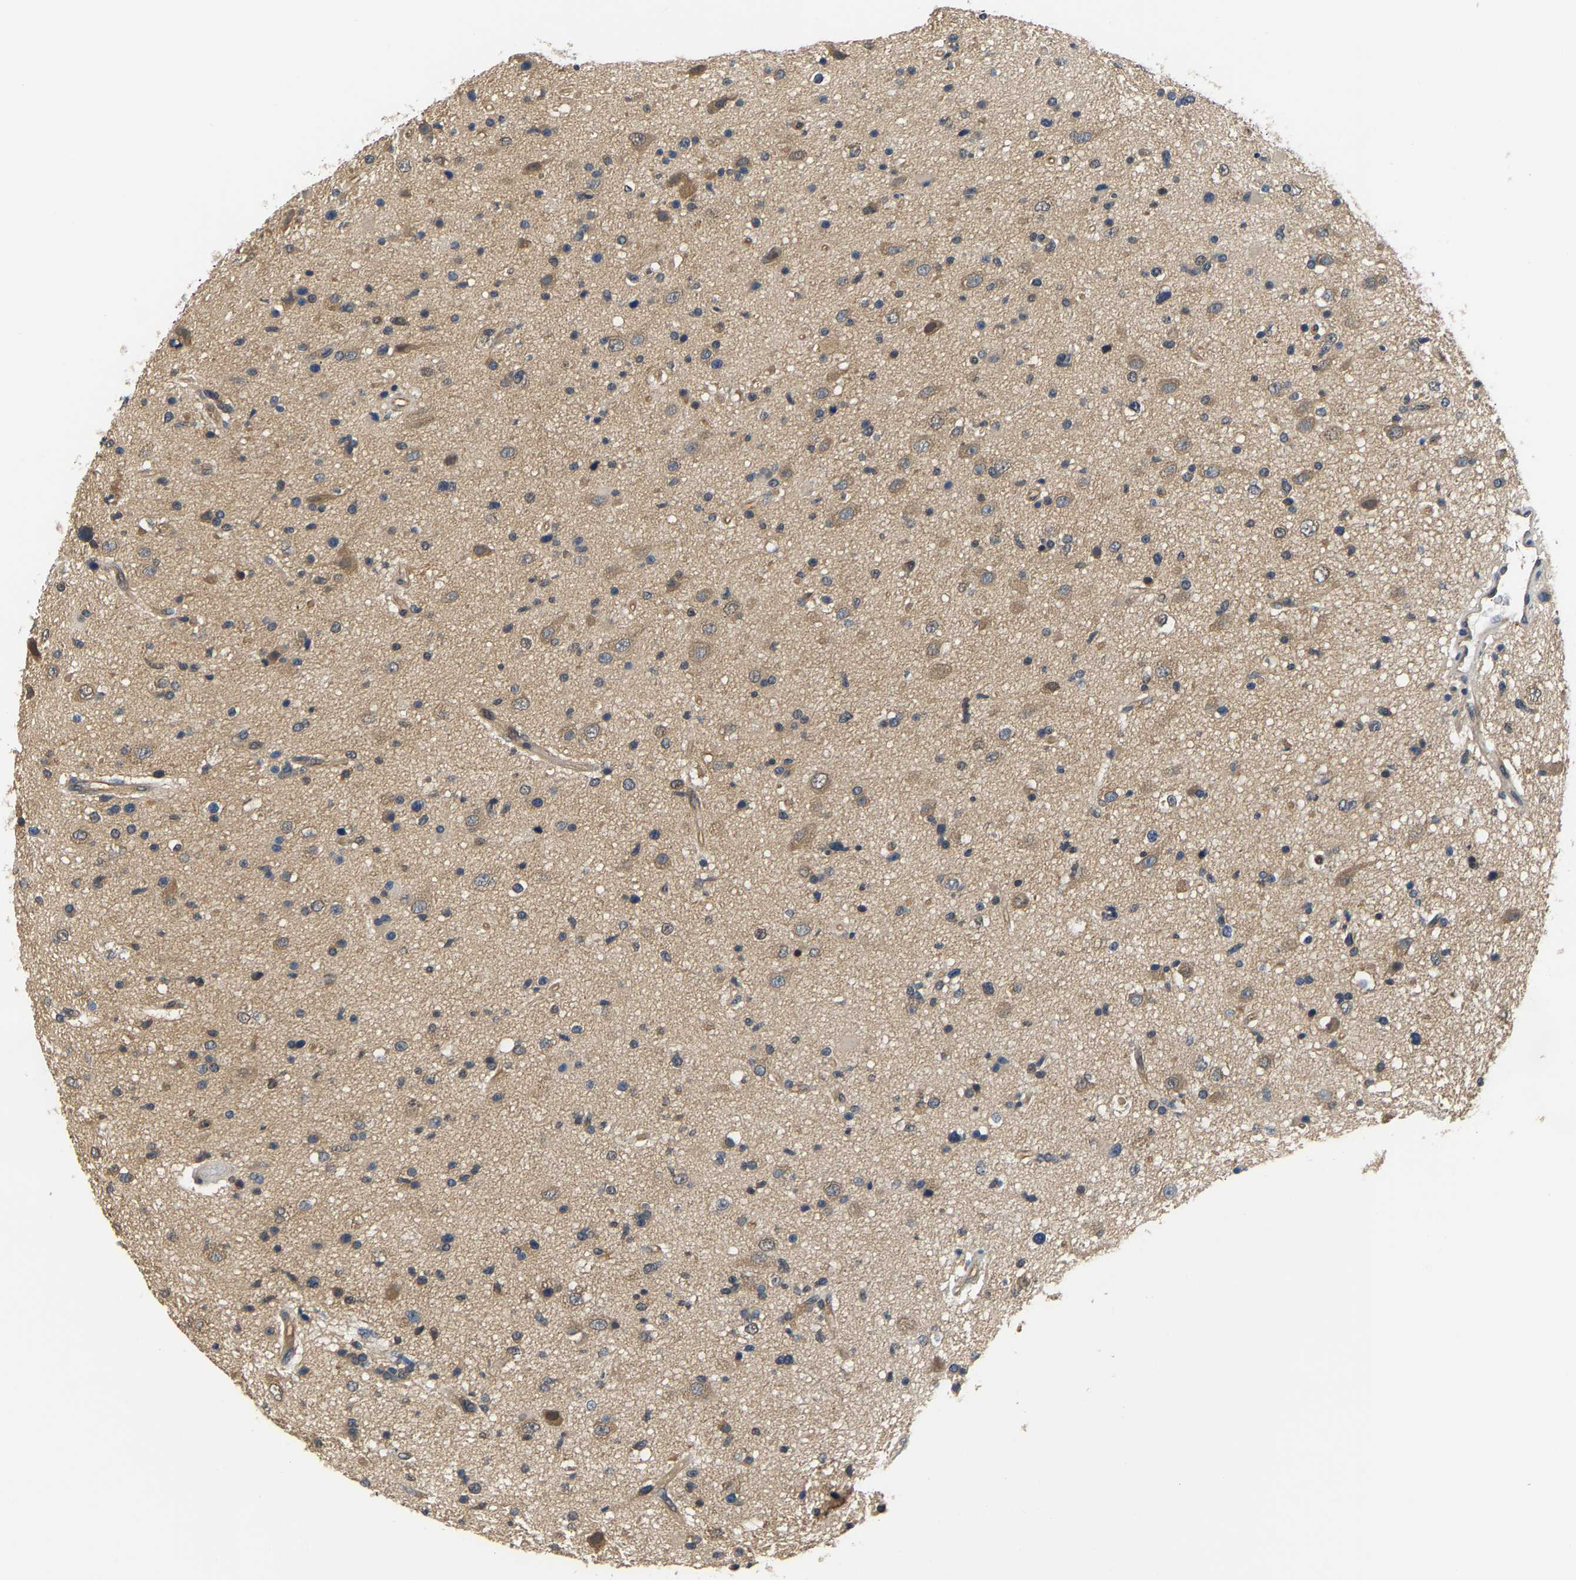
{"staining": {"intensity": "weak", "quantity": "25%-75%", "location": "cytoplasmic/membranous"}, "tissue": "glioma", "cell_type": "Tumor cells", "image_type": "cancer", "snomed": [{"axis": "morphology", "description": "Glioma, malignant, High grade"}, {"axis": "topography", "description": "Brain"}], "caption": "Protein analysis of glioma tissue displays weak cytoplasmic/membranous positivity in approximately 25%-75% of tumor cells.", "gene": "ARHGEF12", "patient": {"sex": "male", "age": 33}}